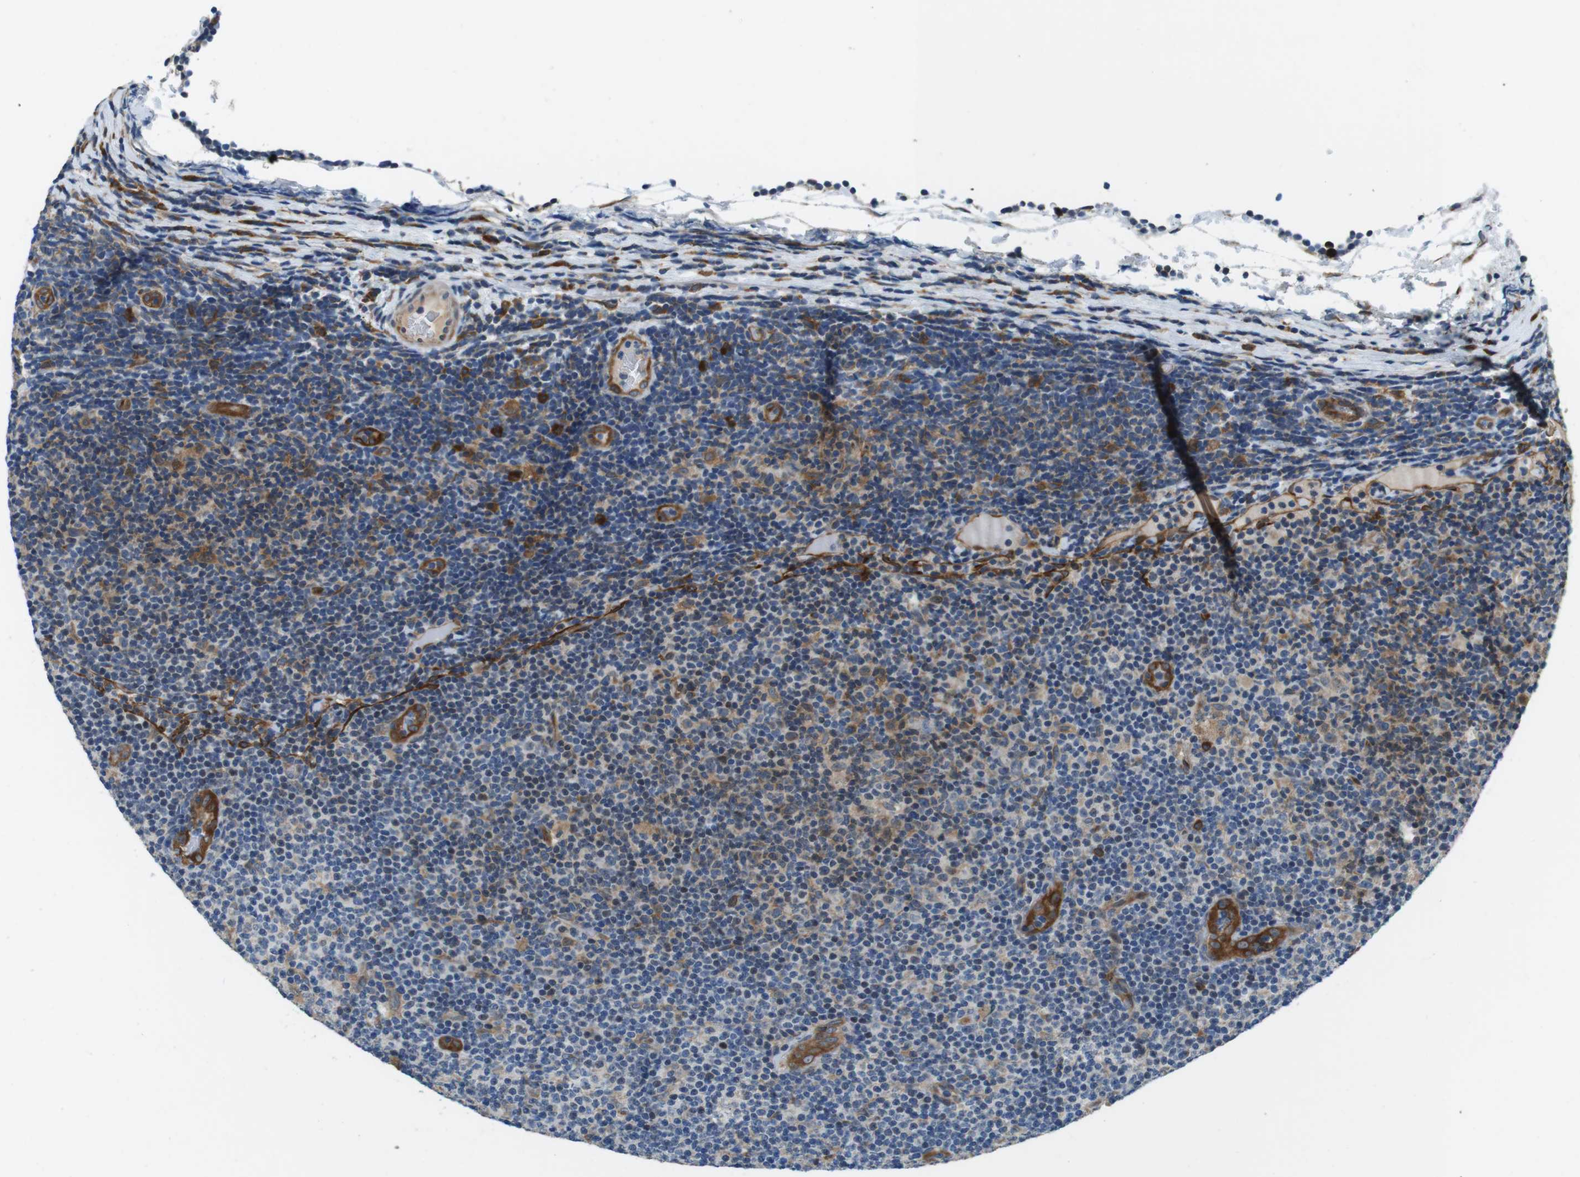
{"staining": {"intensity": "weak", "quantity": "<25%", "location": "cytoplasmic/membranous"}, "tissue": "lymphoma", "cell_type": "Tumor cells", "image_type": "cancer", "snomed": [{"axis": "morphology", "description": "Malignant lymphoma, non-Hodgkin's type, Low grade"}, {"axis": "topography", "description": "Lymph node"}], "caption": "A photomicrograph of human lymphoma is negative for staining in tumor cells.", "gene": "PALD1", "patient": {"sex": "male", "age": 83}}